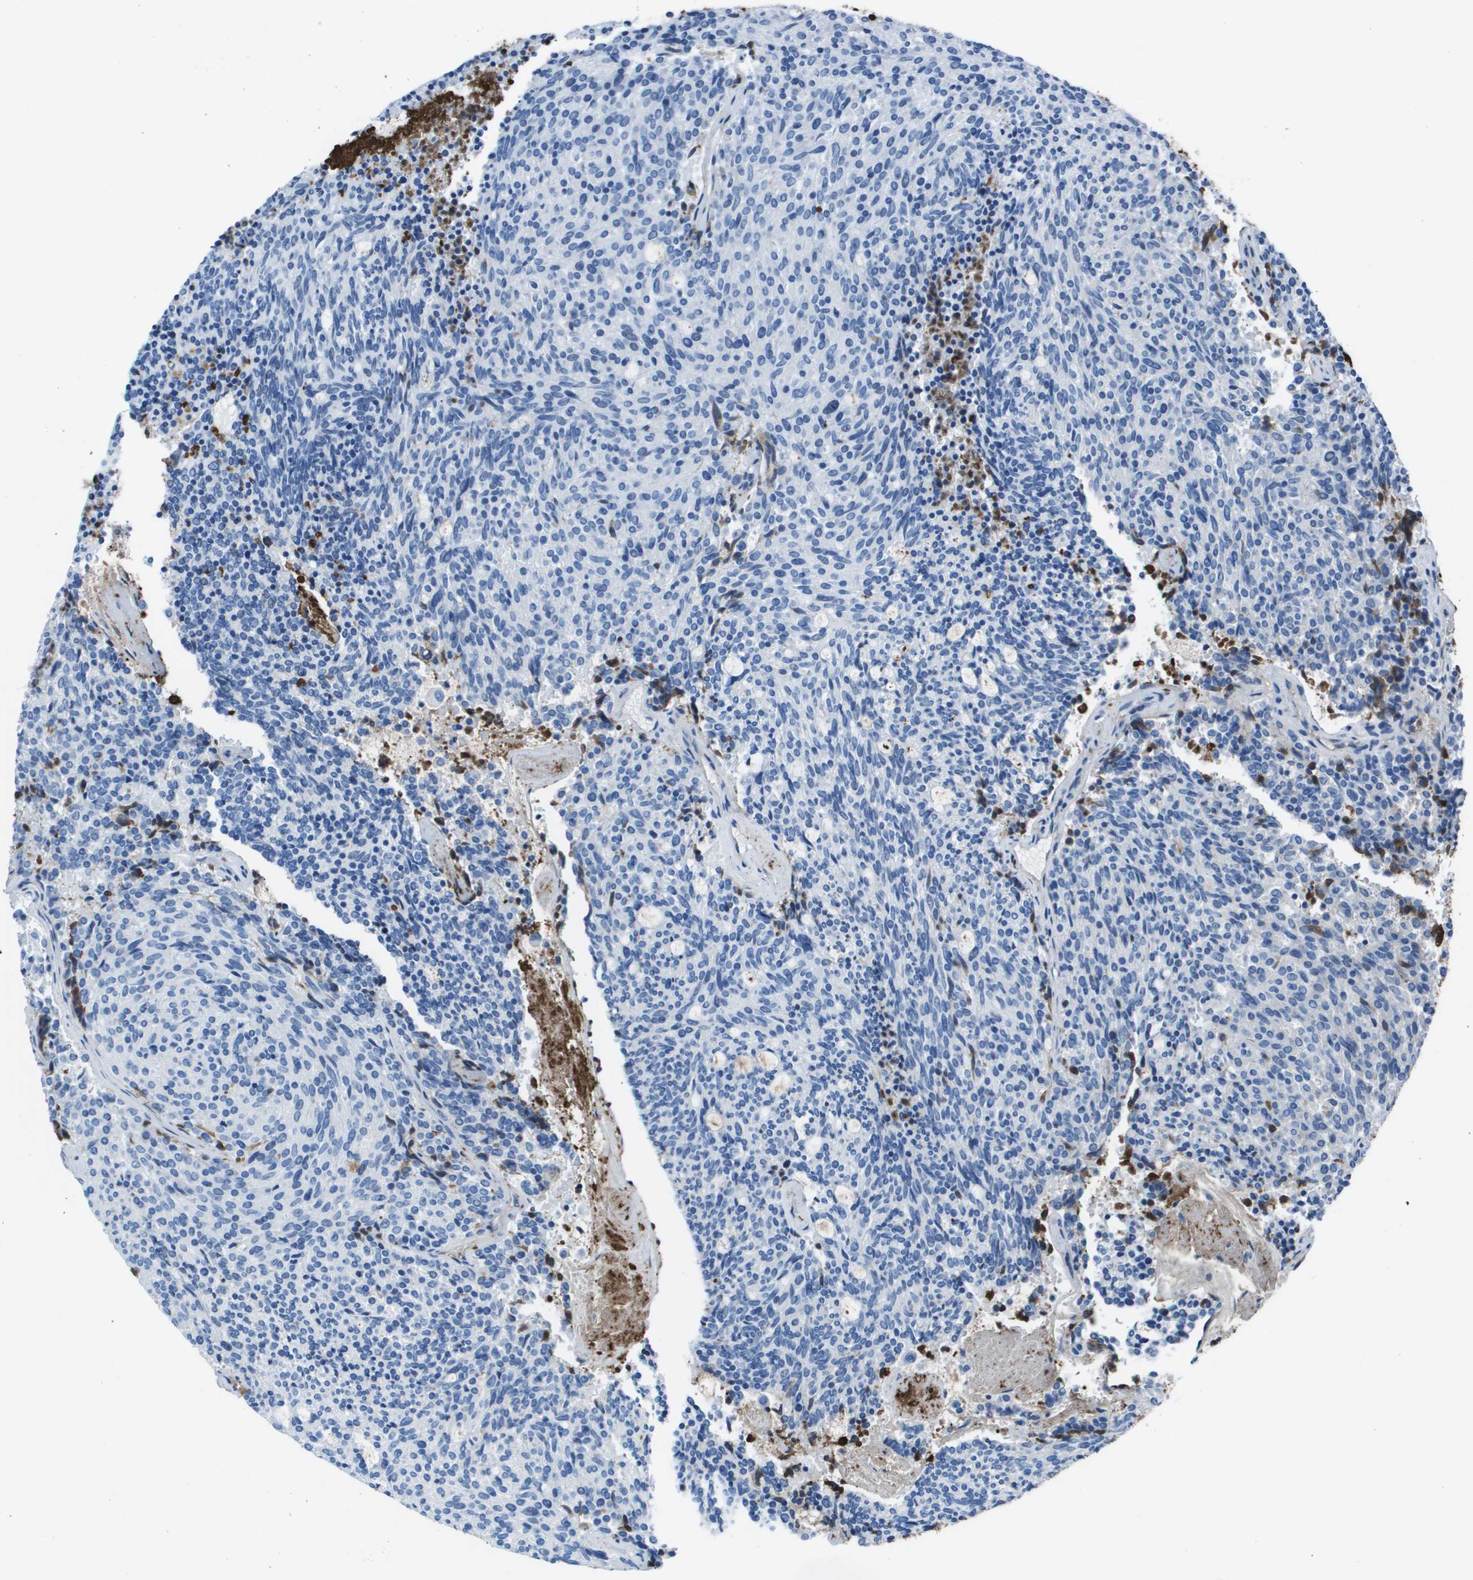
{"staining": {"intensity": "negative", "quantity": "none", "location": "none"}, "tissue": "carcinoid", "cell_type": "Tumor cells", "image_type": "cancer", "snomed": [{"axis": "morphology", "description": "Carcinoid, malignant, NOS"}, {"axis": "topography", "description": "Pancreas"}], "caption": "An IHC histopathology image of carcinoid is shown. There is no staining in tumor cells of carcinoid. (DAB IHC visualized using brightfield microscopy, high magnification).", "gene": "VTN", "patient": {"sex": "female", "age": 54}}